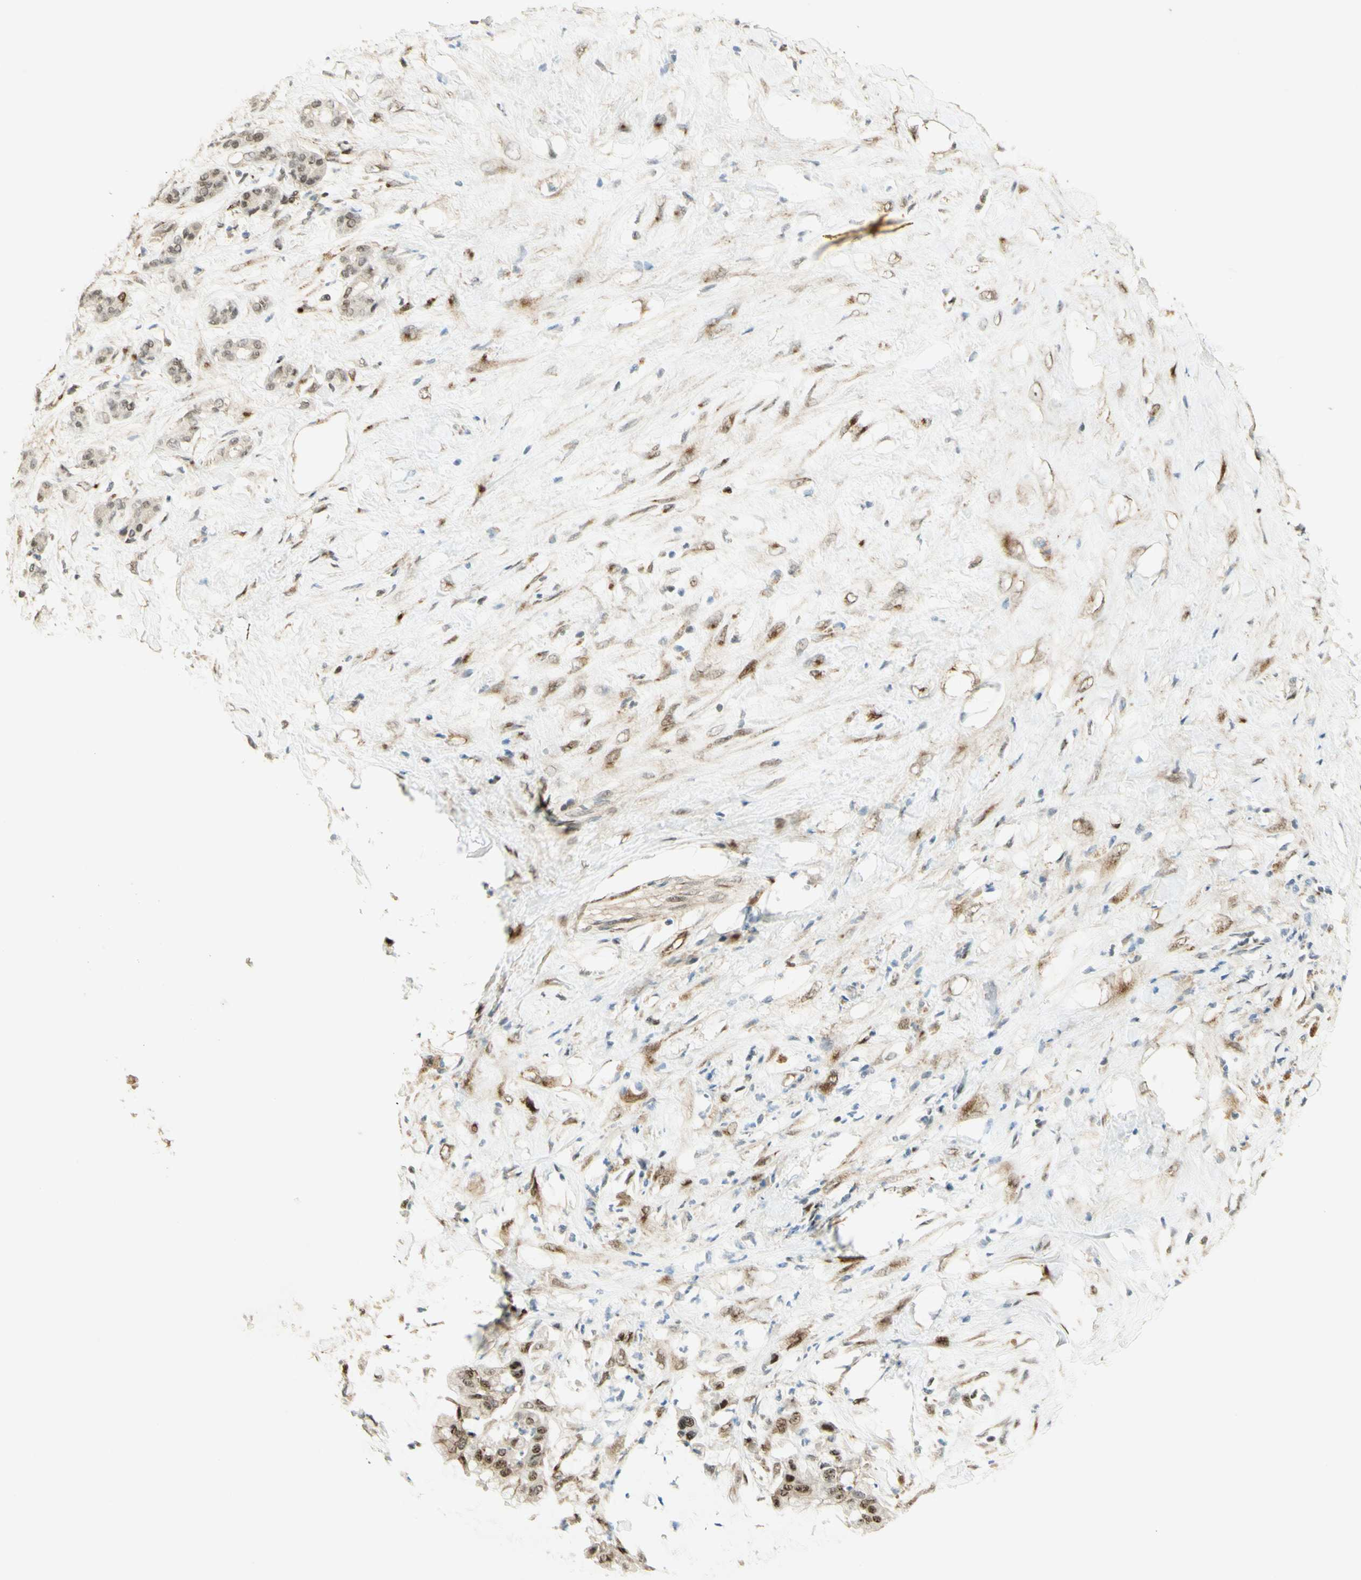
{"staining": {"intensity": "weak", "quantity": "25%-75%", "location": "cytoplasmic/membranous,nuclear"}, "tissue": "pancreatic cancer", "cell_type": "Tumor cells", "image_type": "cancer", "snomed": [{"axis": "morphology", "description": "Adenocarcinoma, NOS"}, {"axis": "topography", "description": "Pancreas"}], "caption": "Immunohistochemical staining of human pancreatic cancer (adenocarcinoma) displays low levels of weak cytoplasmic/membranous and nuclear protein staining in approximately 25%-75% of tumor cells.", "gene": "FOXP1", "patient": {"sex": "male", "age": 41}}